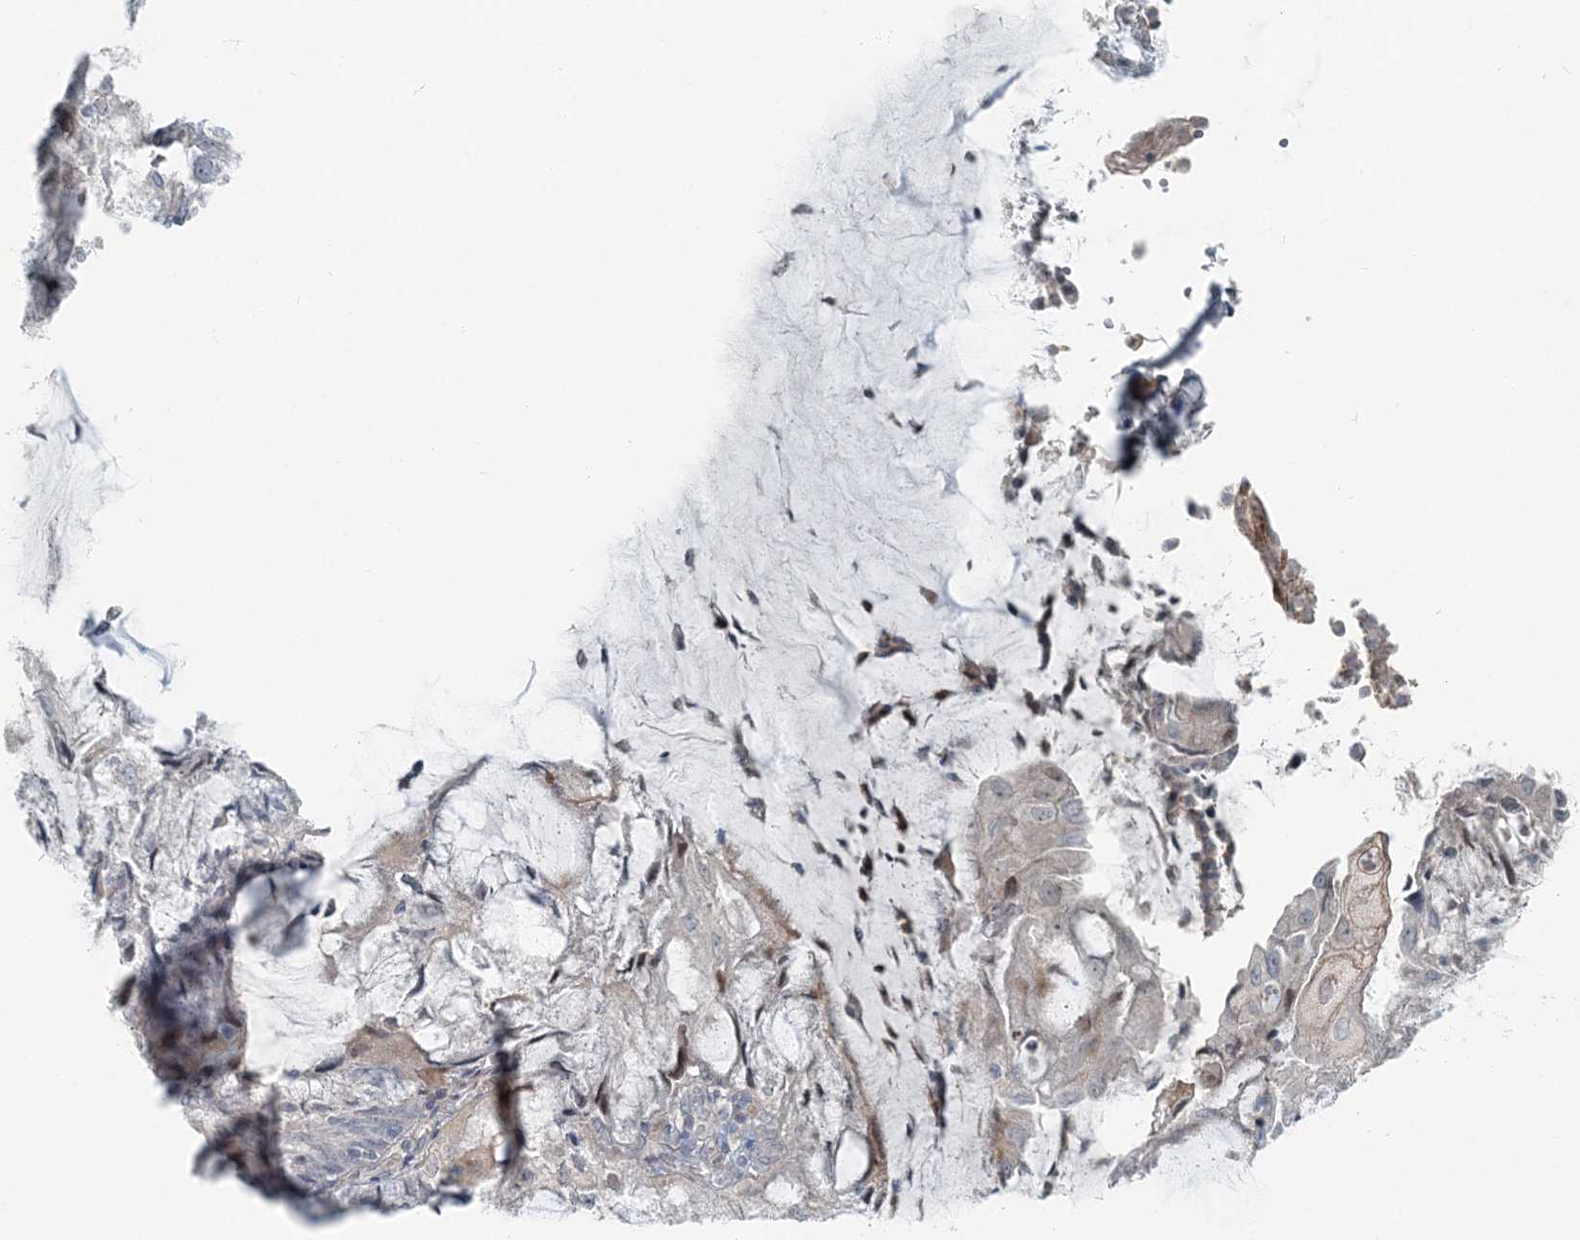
{"staining": {"intensity": "weak", "quantity": "<25%", "location": "cytoplasmic/membranous"}, "tissue": "endometrial cancer", "cell_type": "Tumor cells", "image_type": "cancer", "snomed": [{"axis": "morphology", "description": "Adenocarcinoma, NOS"}, {"axis": "topography", "description": "Endometrium"}], "caption": "Human endometrial cancer stained for a protein using immunohistochemistry (IHC) exhibits no expression in tumor cells.", "gene": "FBXL17", "patient": {"sex": "female", "age": 81}}